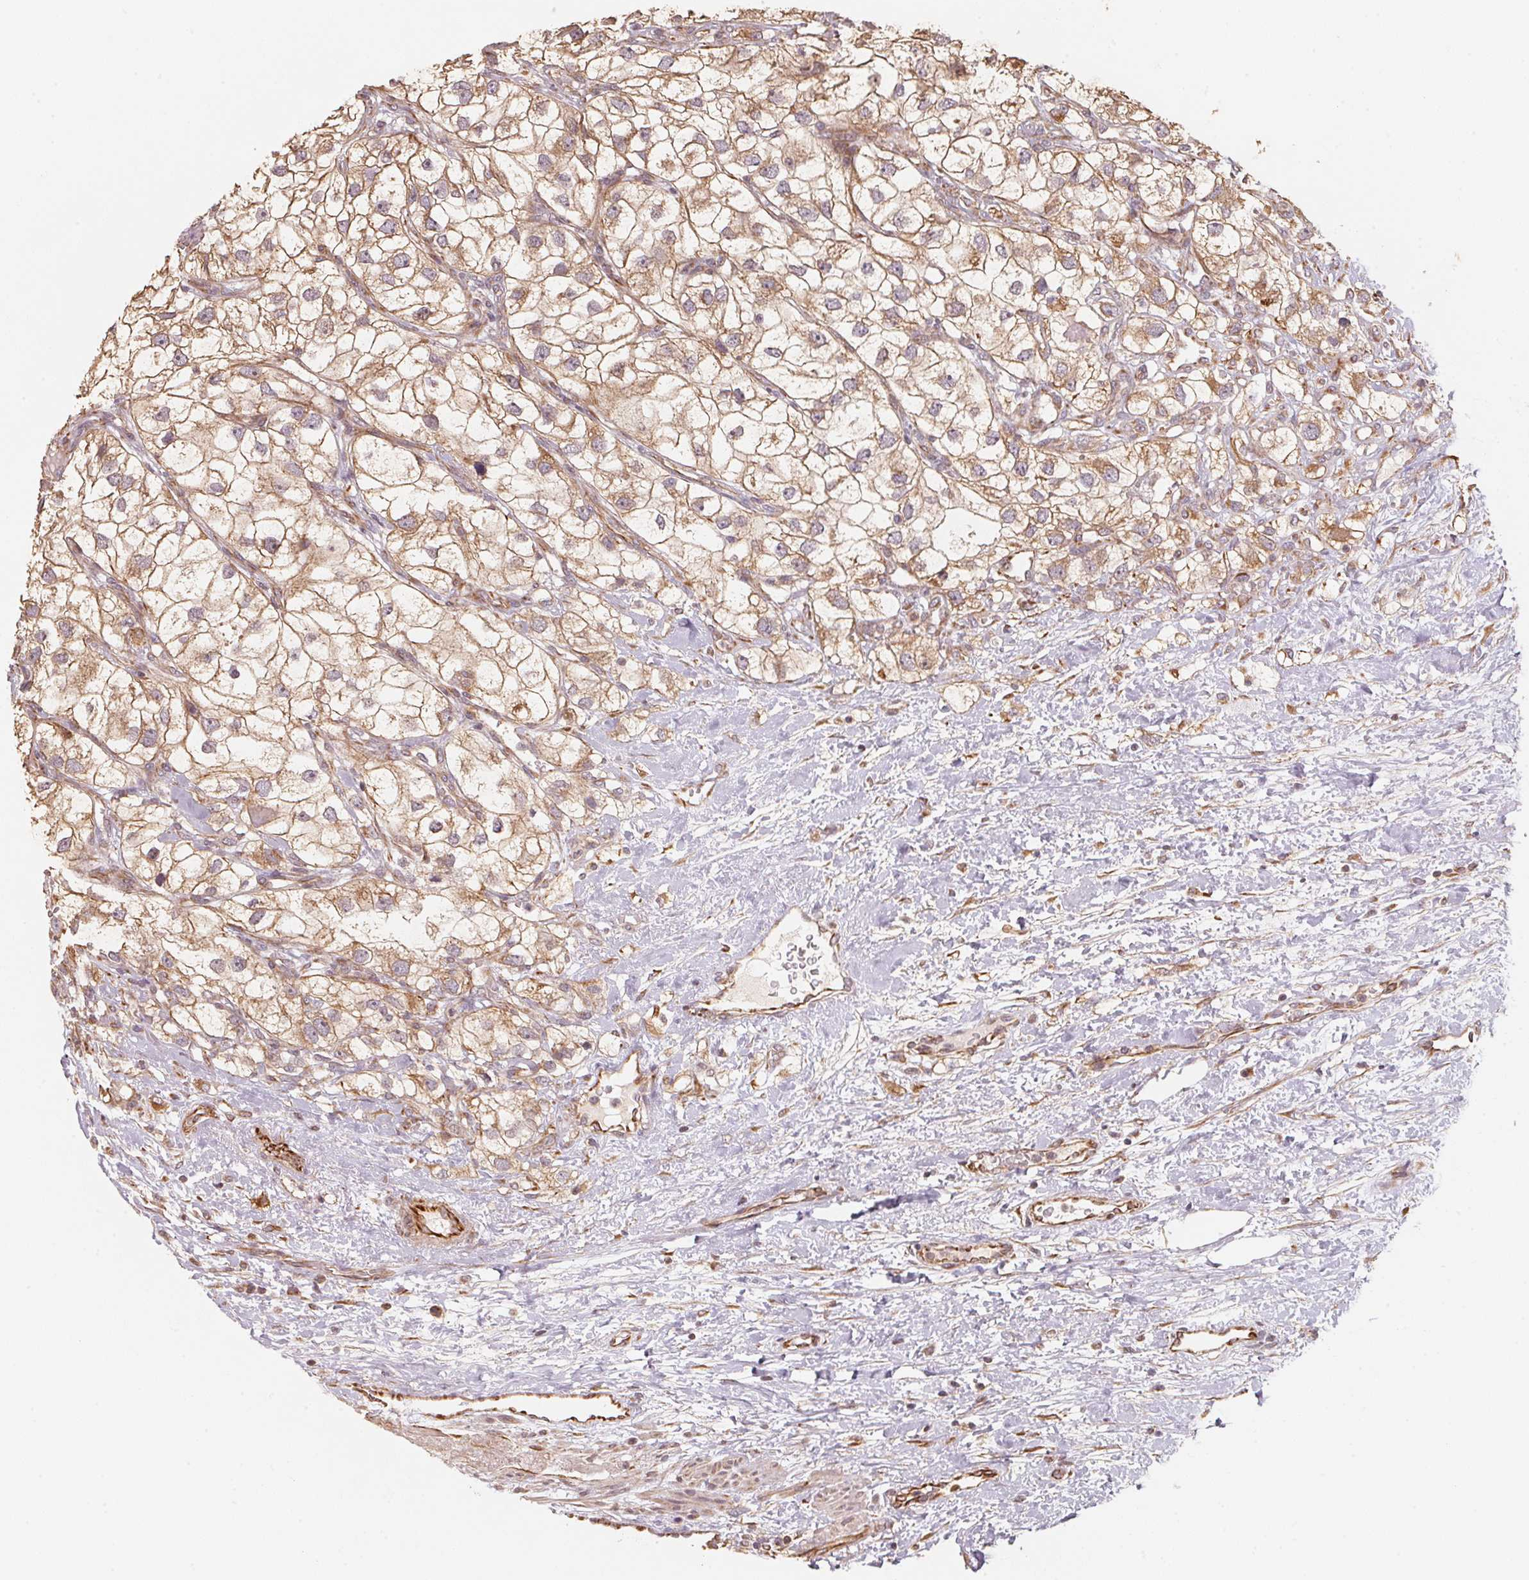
{"staining": {"intensity": "moderate", "quantity": ">75%", "location": "cytoplasmic/membranous"}, "tissue": "renal cancer", "cell_type": "Tumor cells", "image_type": "cancer", "snomed": [{"axis": "morphology", "description": "Adenocarcinoma, NOS"}, {"axis": "topography", "description": "Kidney"}], "caption": "A histopathology image of renal adenocarcinoma stained for a protein demonstrates moderate cytoplasmic/membranous brown staining in tumor cells.", "gene": "TSPAN12", "patient": {"sex": "male", "age": 59}}